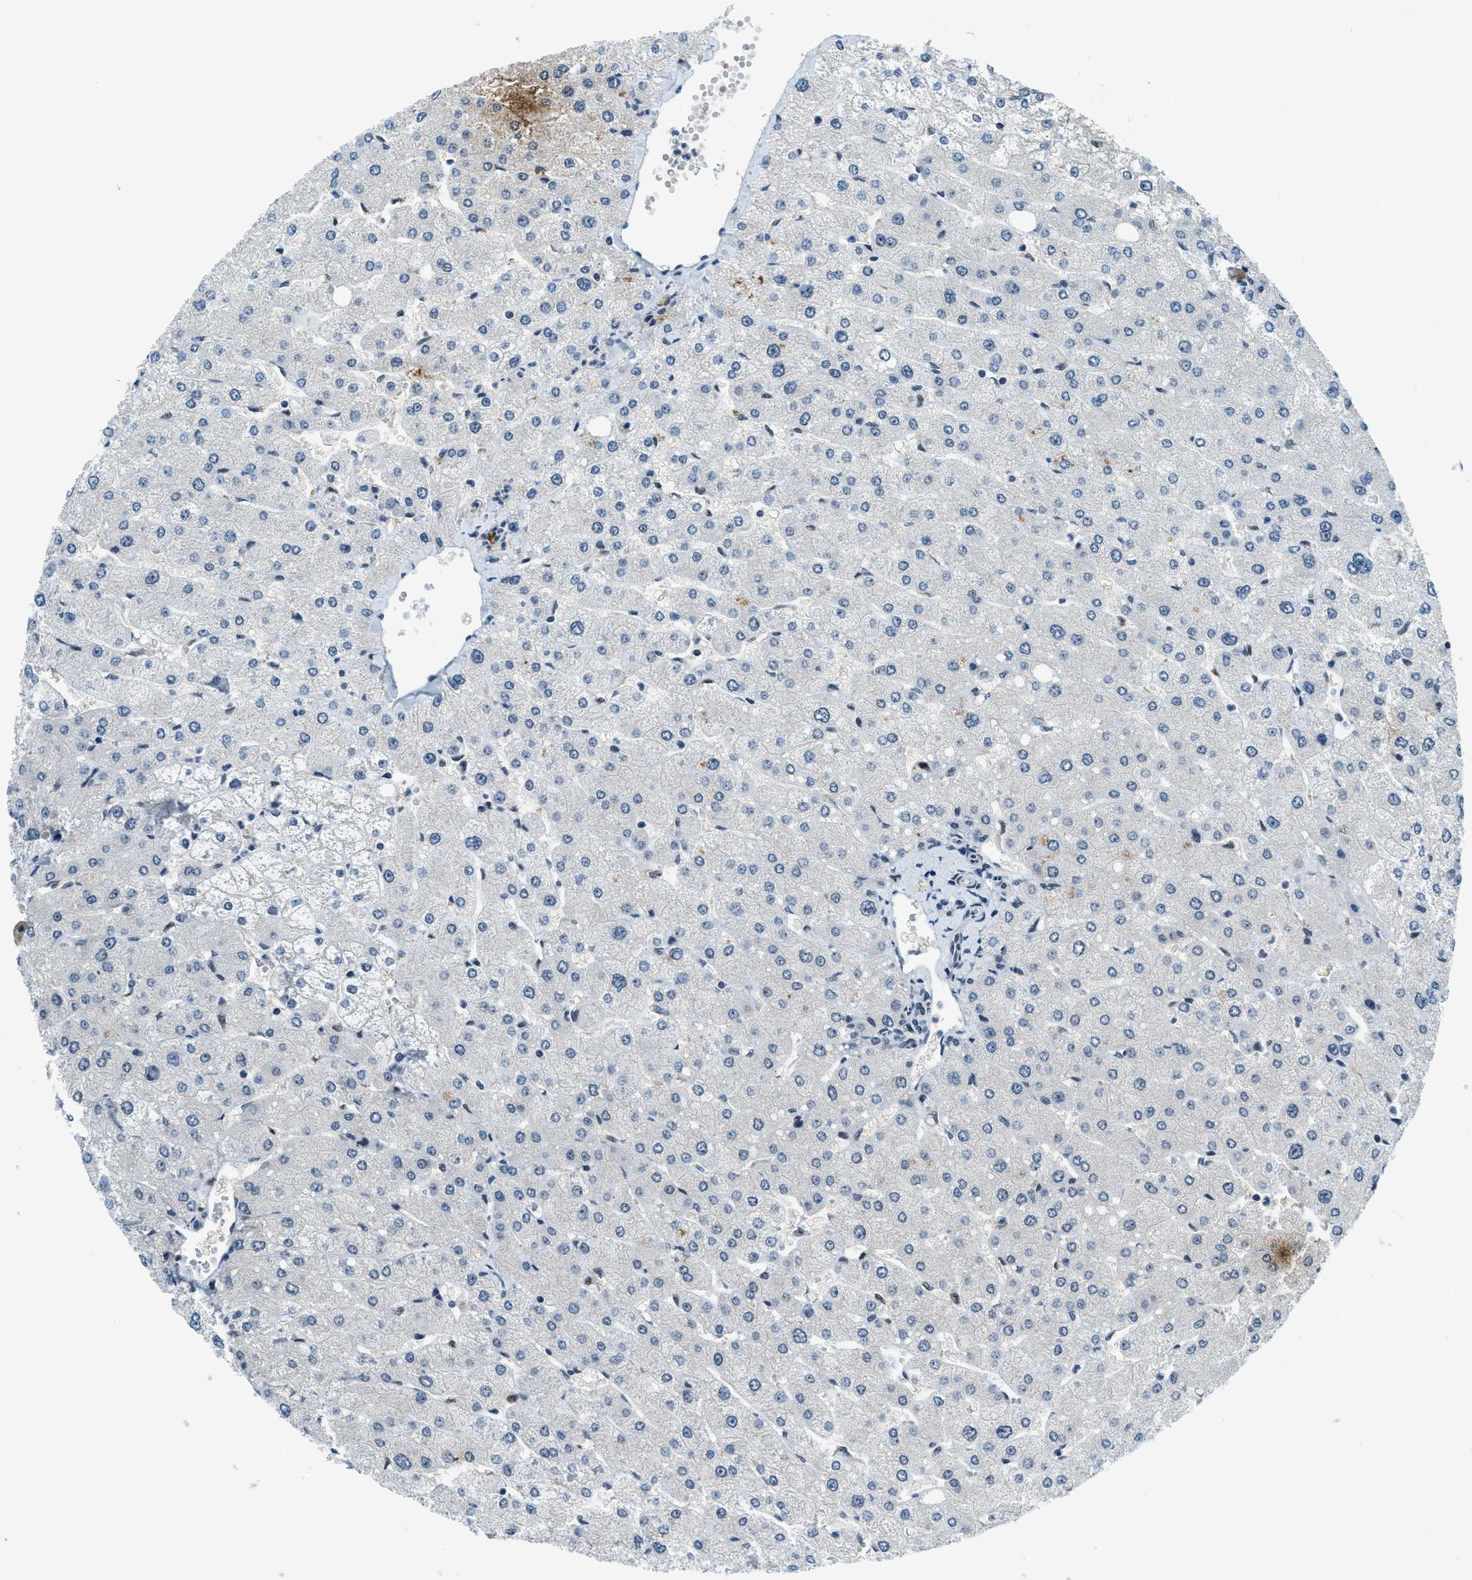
{"staining": {"intensity": "negative", "quantity": "none", "location": "none"}, "tissue": "liver", "cell_type": "Cholangiocytes", "image_type": "normal", "snomed": [{"axis": "morphology", "description": "Normal tissue, NOS"}, {"axis": "topography", "description": "Liver"}], "caption": "The histopathology image exhibits no significant staining in cholangiocytes of liver. Nuclei are stained in blue.", "gene": "KLF6", "patient": {"sex": "male", "age": 55}}